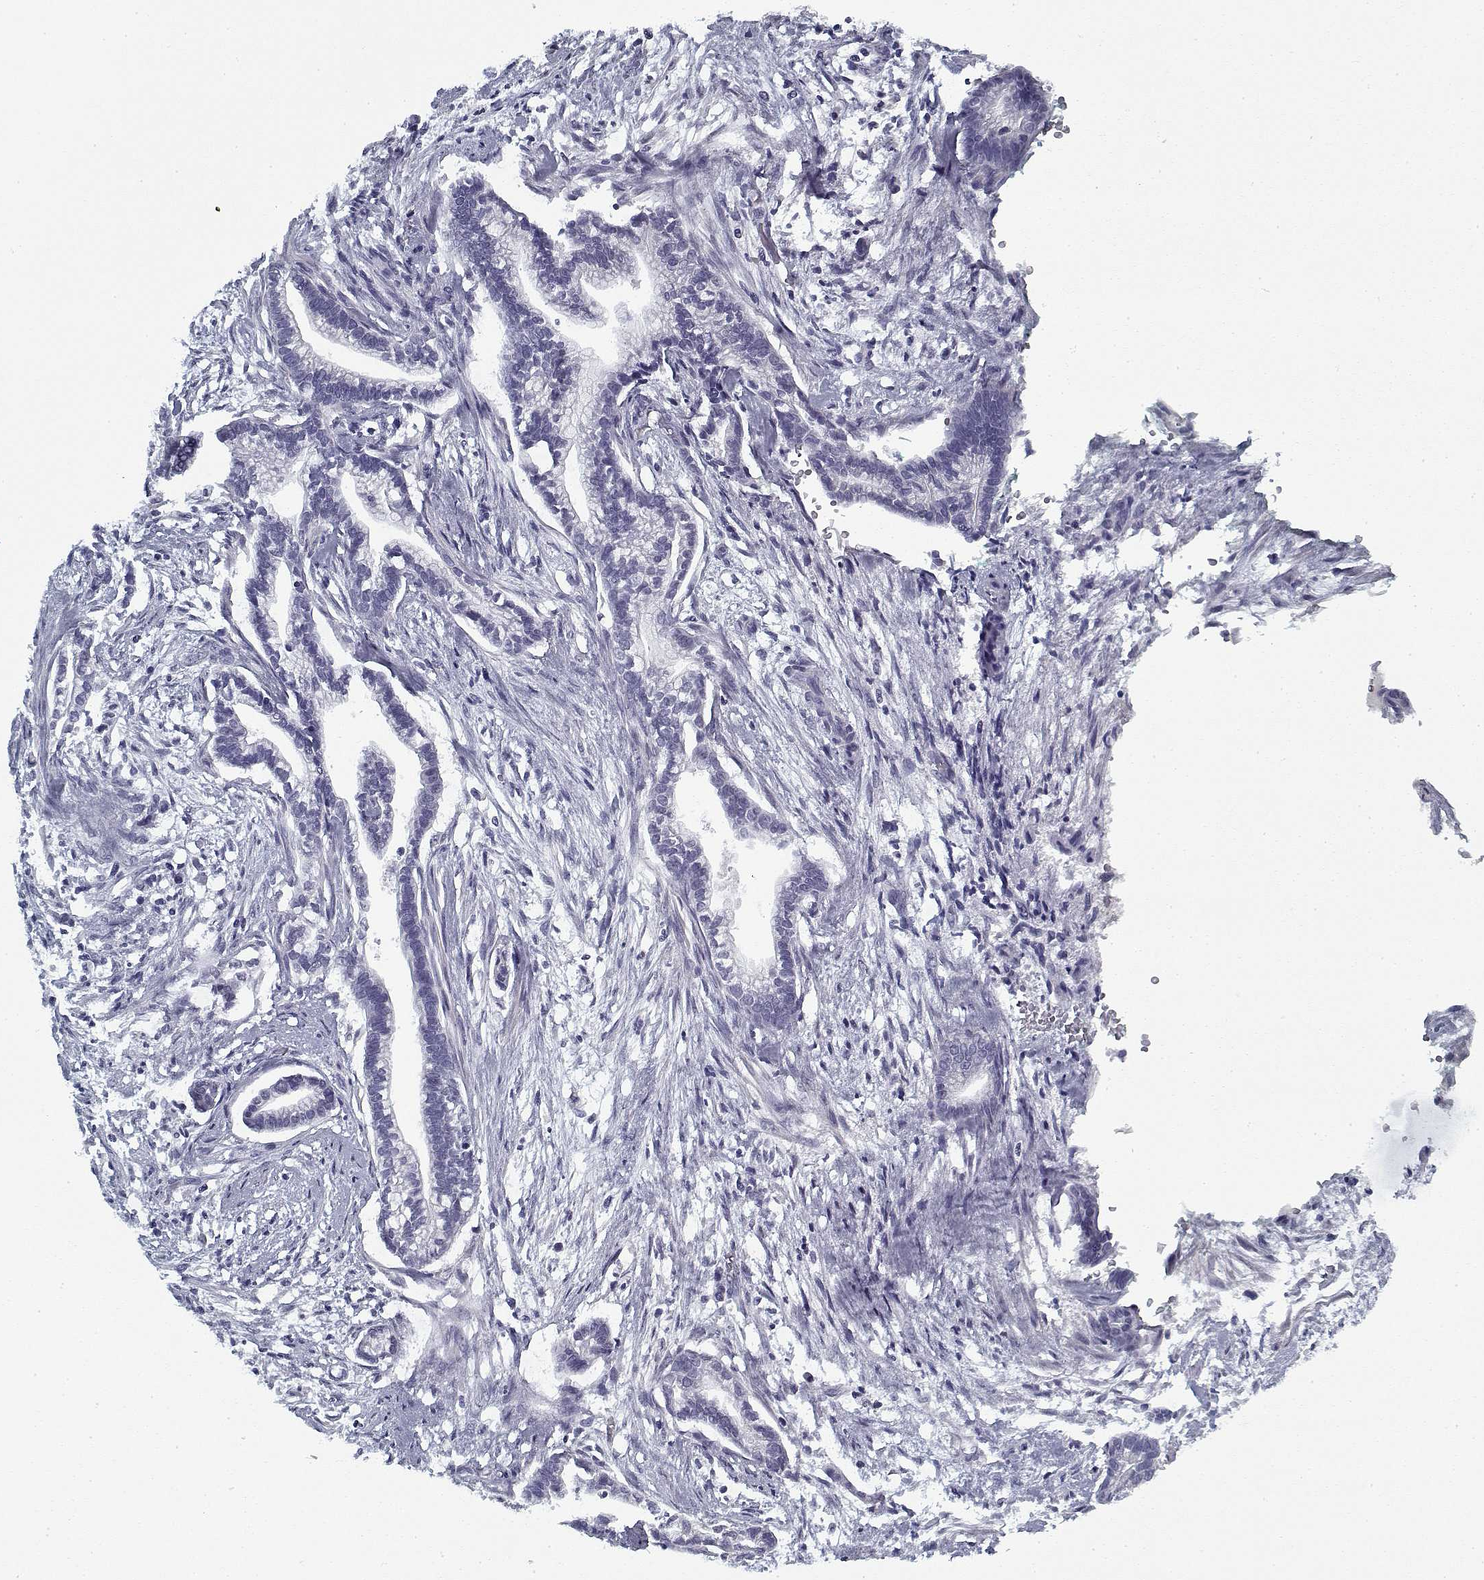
{"staining": {"intensity": "negative", "quantity": "none", "location": "none"}, "tissue": "cervical cancer", "cell_type": "Tumor cells", "image_type": "cancer", "snomed": [{"axis": "morphology", "description": "Adenocarcinoma, NOS"}, {"axis": "topography", "description": "Cervix"}], "caption": "The histopathology image demonstrates no significant positivity in tumor cells of adenocarcinoma (cervical).", "gene": "RNF32", "patient": {"sex": "female", "age": 62}}